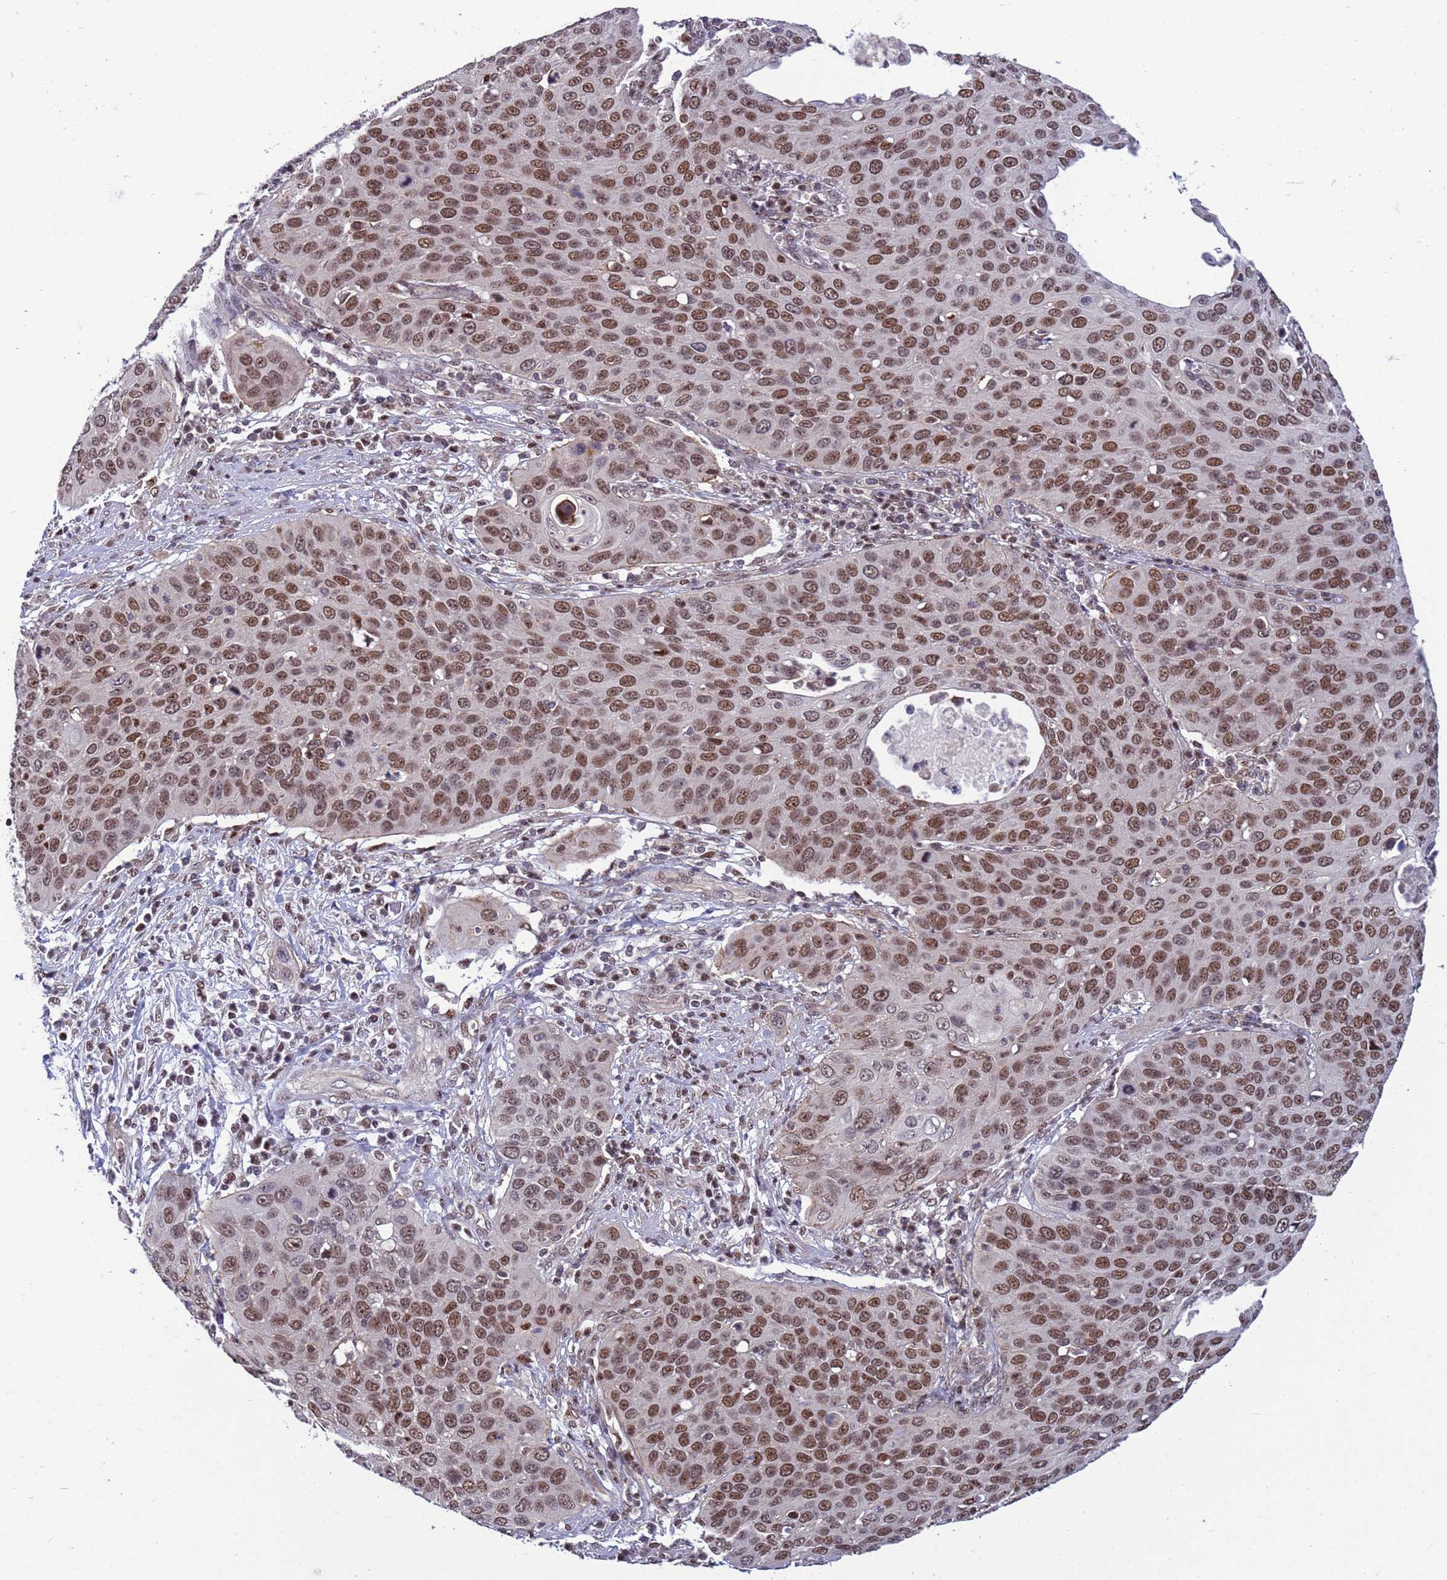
{"staining": {"intensity": "moderate", "quantity": ">75%", "location": "nuclear"}, "tissue": "cervical cancer", "cell_type": "Tumor cells", "image_type": "cancer", "snomed": [{"axis": "morphology", "description": "Squamous cell carcinoma, NOS"}, {"axis": "topography", "description": "Cervix"}], "caption": "Cervical cancer (squamous cell carcinoma) stained with DAB (3,3'-diaminobenzidine) immunohistochemistry displays medium levels of moderate nuclear staining in about >75% of tumor cells.", "gene": "NSL1", "patient": {"sex": "female", "age": 36}}